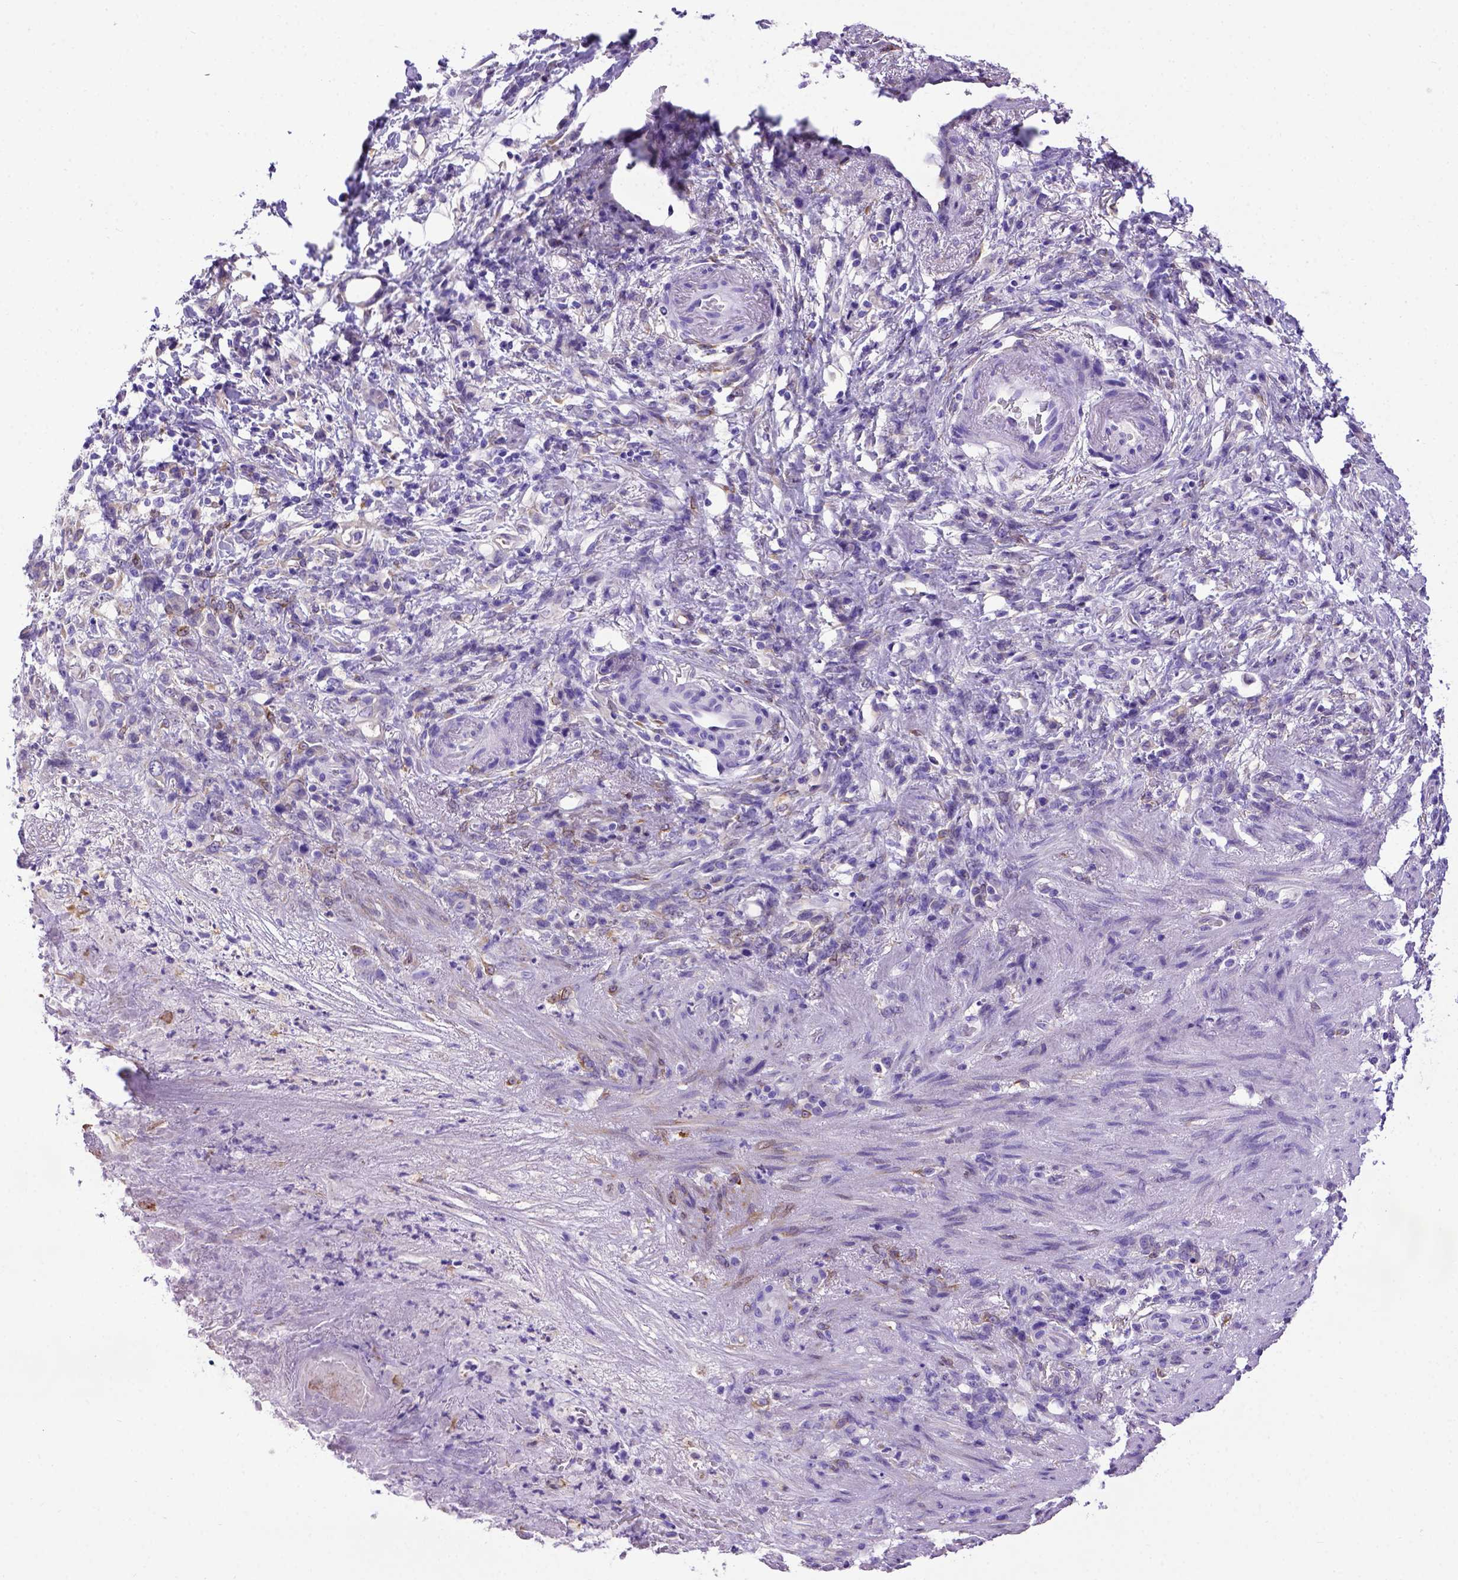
{"staining": {"intensity": "negative", "quantity": "none", "location": "none"}, "tissue": "stomach cancer", "cell_type": "Tumor cells", "image_type": "cancer", "snomed": [{"axis": "morphology", "description": "Adenocarcinoma, NOS"}, {"axis": "topography", "description": "Stomach"}], "caption": "Adenocarcinoma (stomach) stained for a protein using immunohistochemistry (IHC) demonstrates no staining tumor cells.", "gene": "PTGES", "patient": {"sex": "female", "age": 84}}